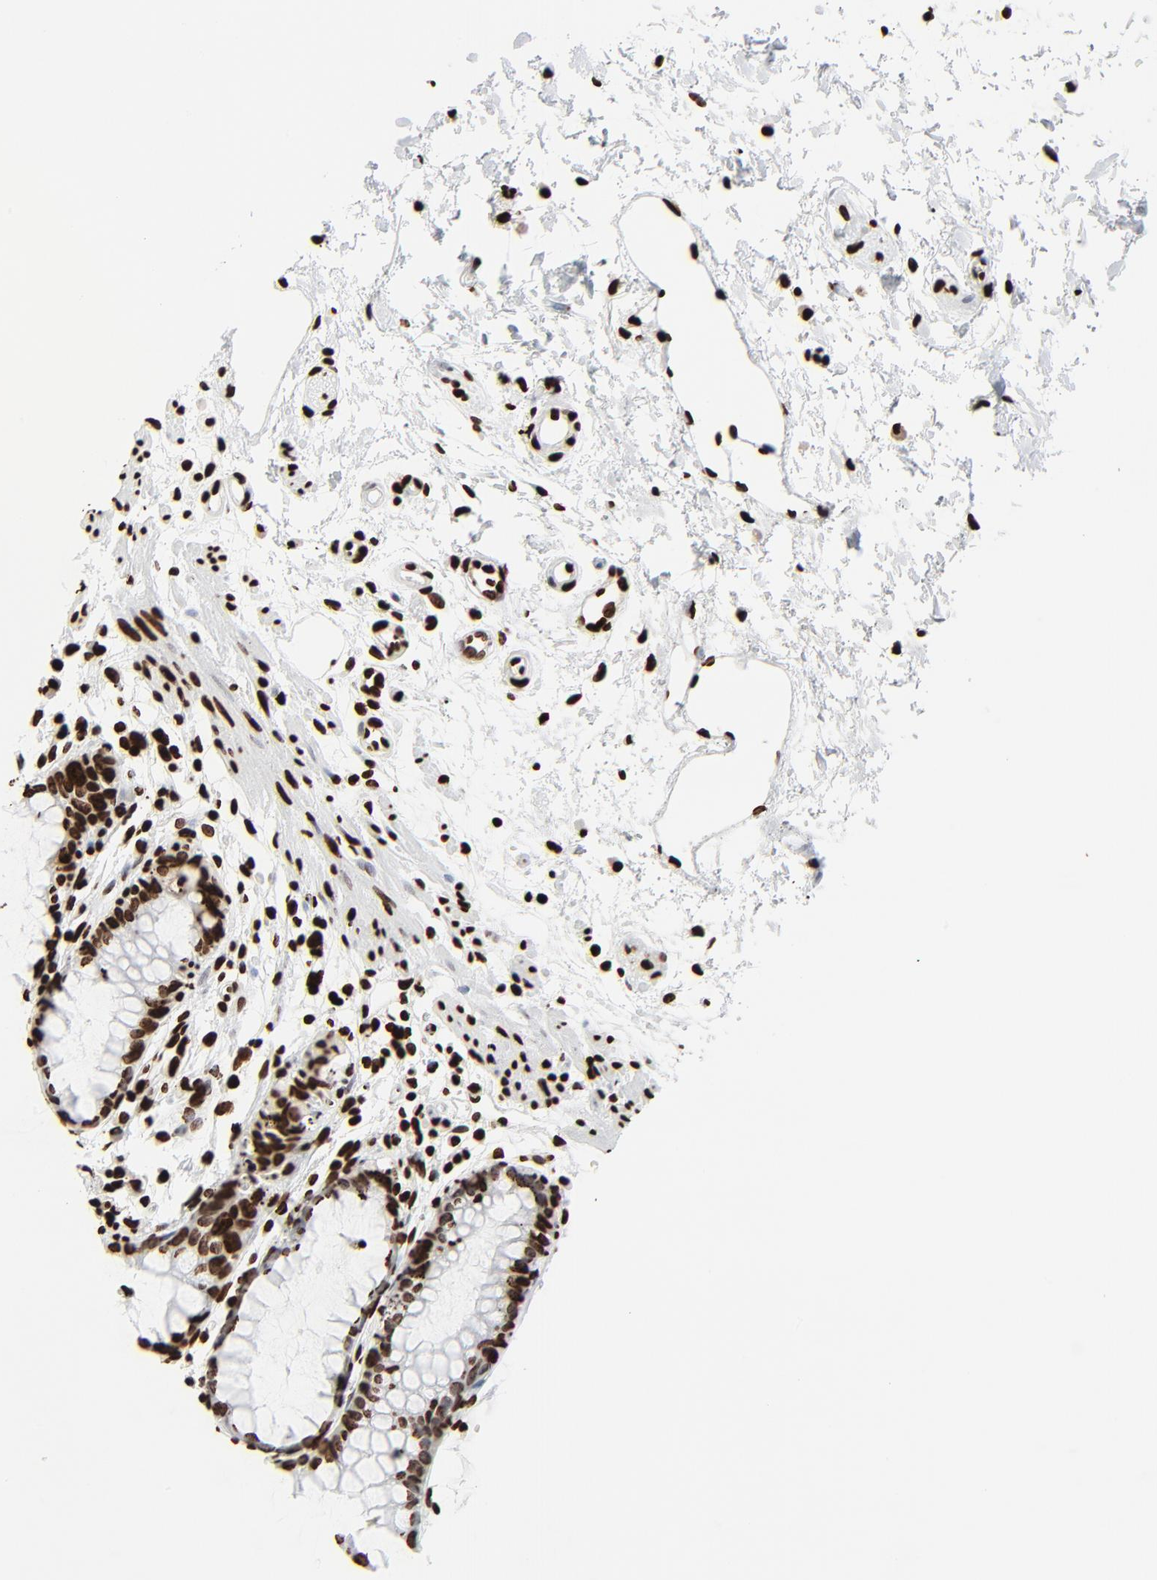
{"staining": {"intensity": "strong", "quantity": ">75%", "location": "nuclear"}, "tissue": "rectum", "cell_type": "Glandular cells", "image_type": "normal", "snomed": [{"axis": "morphology", "description": "Normal tissue, NOS"}, {"axis": "morphology", "description": "Adenocarcinoma, NOS"}, {"axis": "topography", "description": "Rectum"}], "caption": "IHC photomicrograph of unremarkable rectum: human rectum stained using immunohistochemistry demonstrates high levels of strong protein expression localized specifically in the nuclear of glandular cells, appearing as a nuclear brown color.", "gene": "H3", "patient": {"sex": "female", "age": 65}}